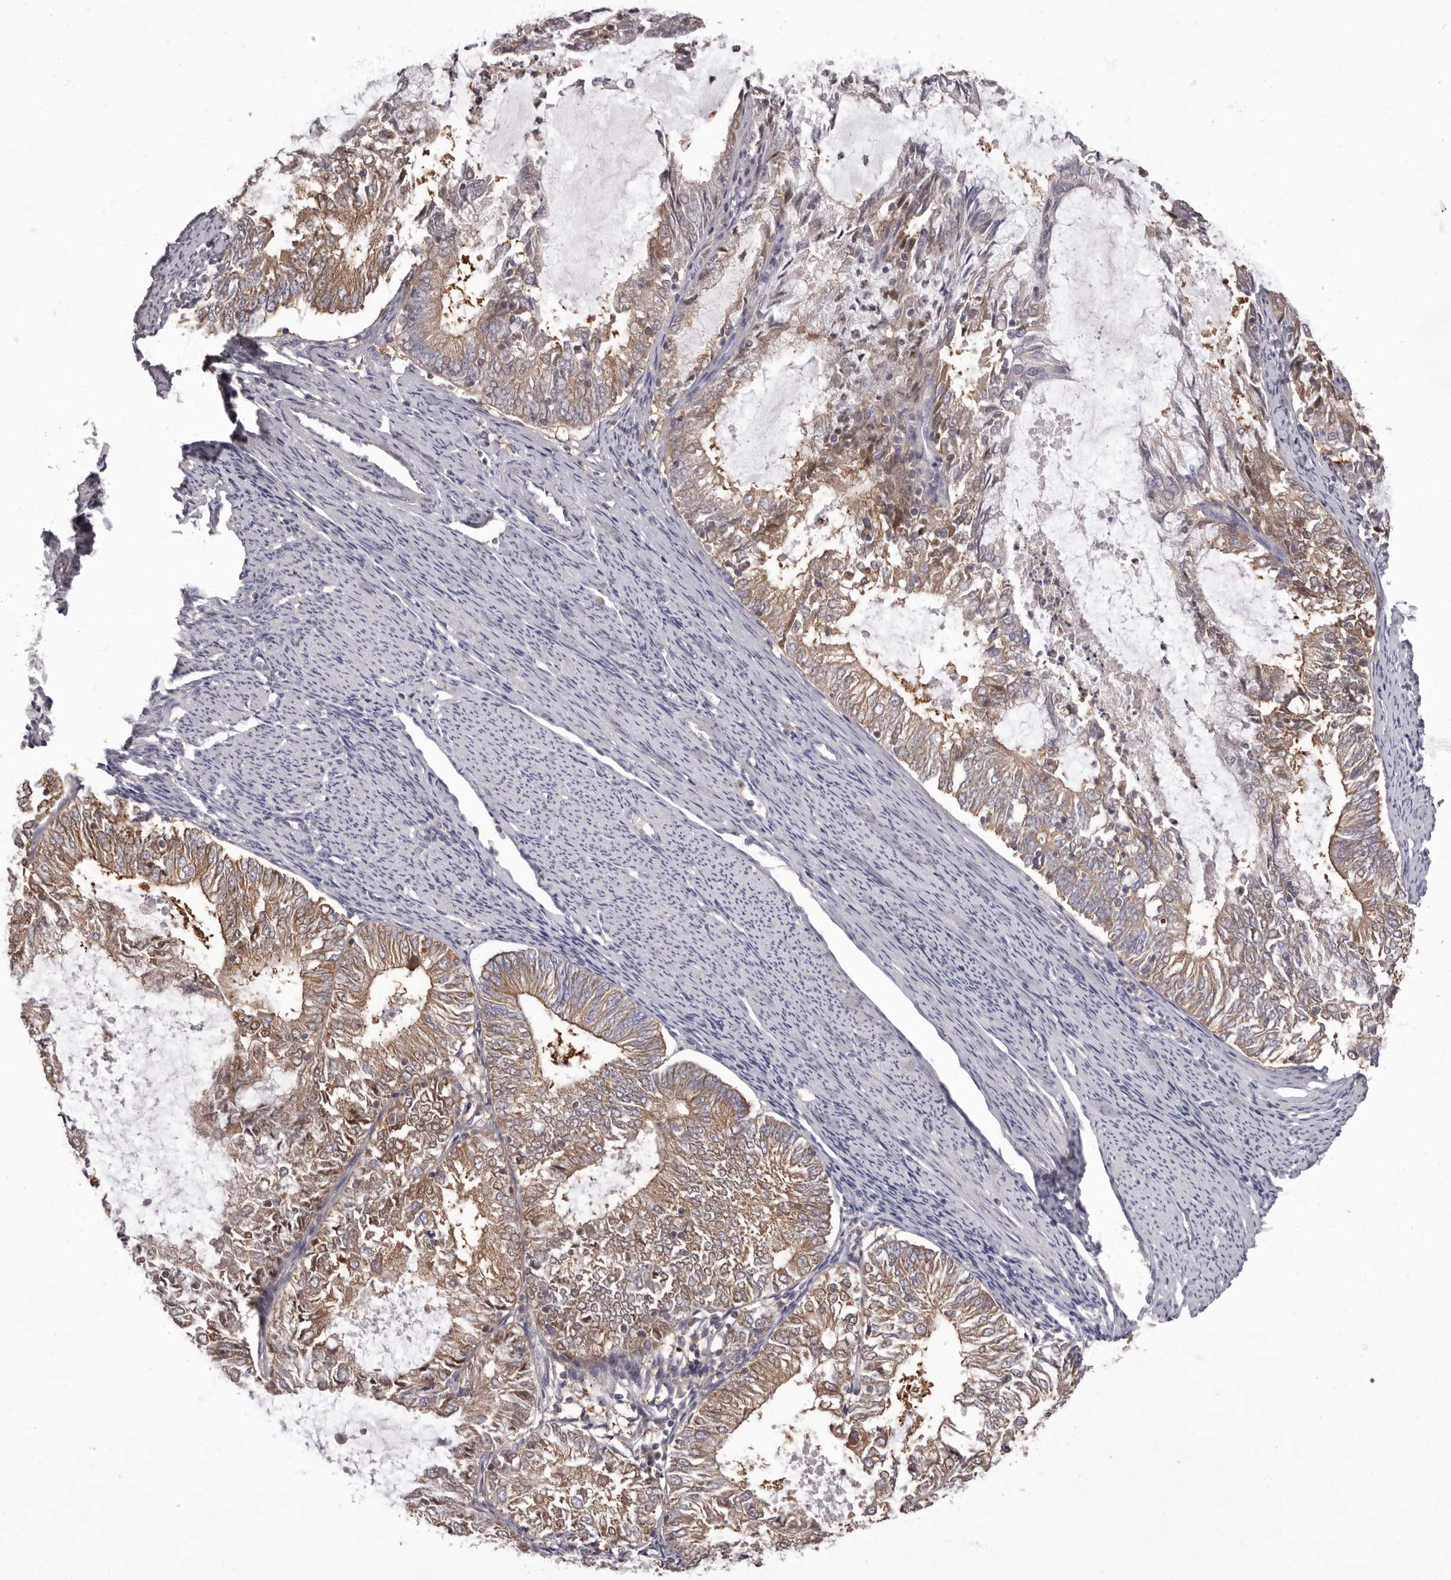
{"staining": {"intensity": "moderate", "quantity": ">75%", "location": "cytoplasmic/membranous"}, "tissue": "endometrial cancer", "cell_type": "Tumor cells", "image_type": "cancer", "snomed": [{"axis": "morphology", "description": "Adenocarcinoma, NOS"}, {"axis": "topography", "description": "Endometrium"}], "caption": "Endometrial cancer (adenocarcinoma) stained with a protein marker demonstrates moderate staining in tumor cells.", "gene": "APEH", "patient": {"sex": "female", "age": 57}}